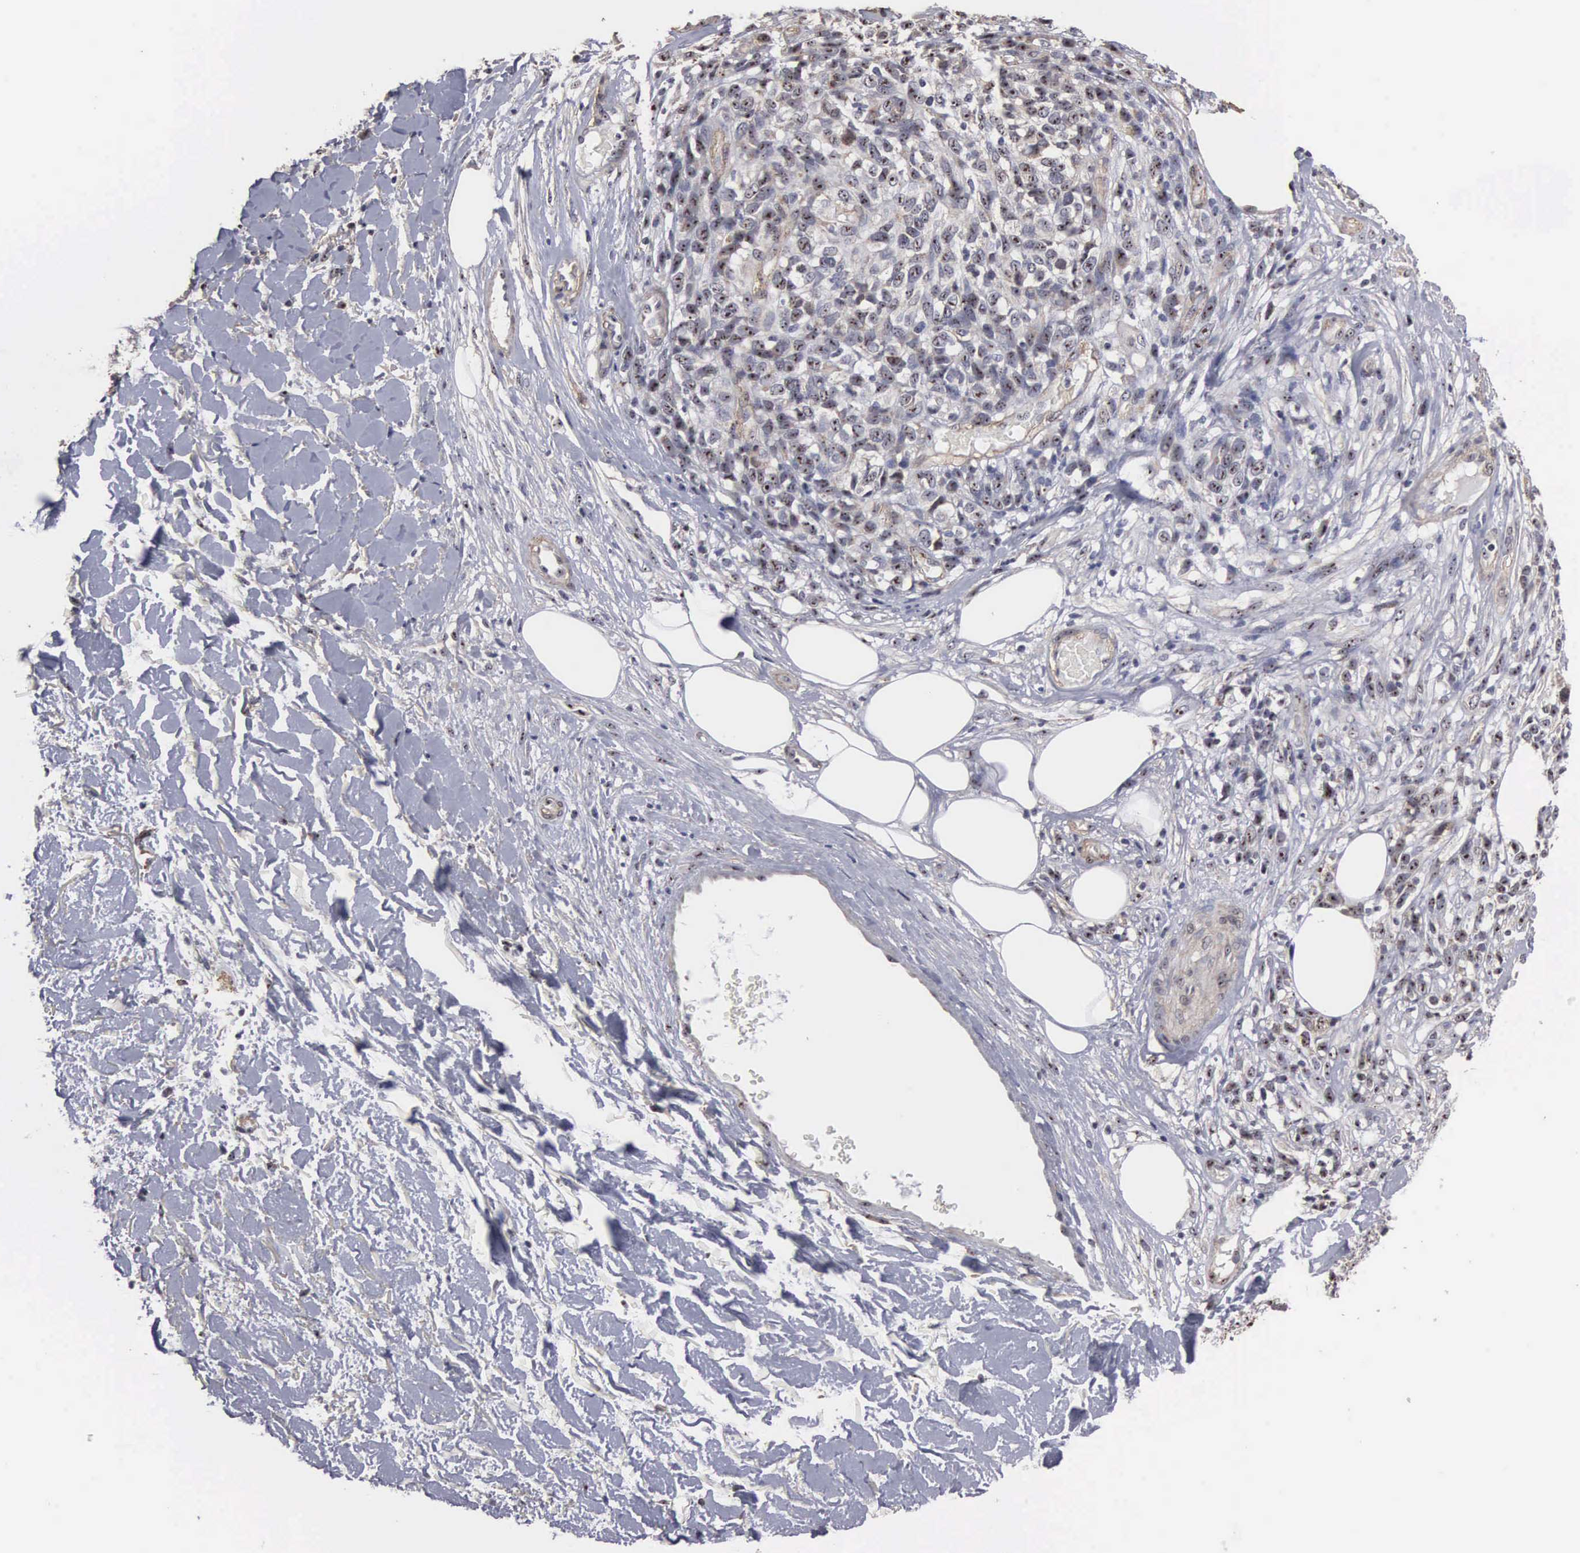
{"staining": {"intensity": "weak", "quantity": "25%-75%", "location": "cytoplasmic/membranous,nuclear"}, "tissue": "melanoma", "cell_type": "Tumor cells", "image_type": "cancer", "snomed": [{"axis": "morphology", "description": "Malignant melanoma, NOS"}, {"axis": "topography", "description": "Skin"}], "caption": "This image demonstrates IHC staining of human melanoma, with low weak cytoplasmic/membranous and nuclear positivity in approximately 25%-75% of tumor cells.", "gene": "NGDN", "patient": {"sex": "female", "age": 85}}